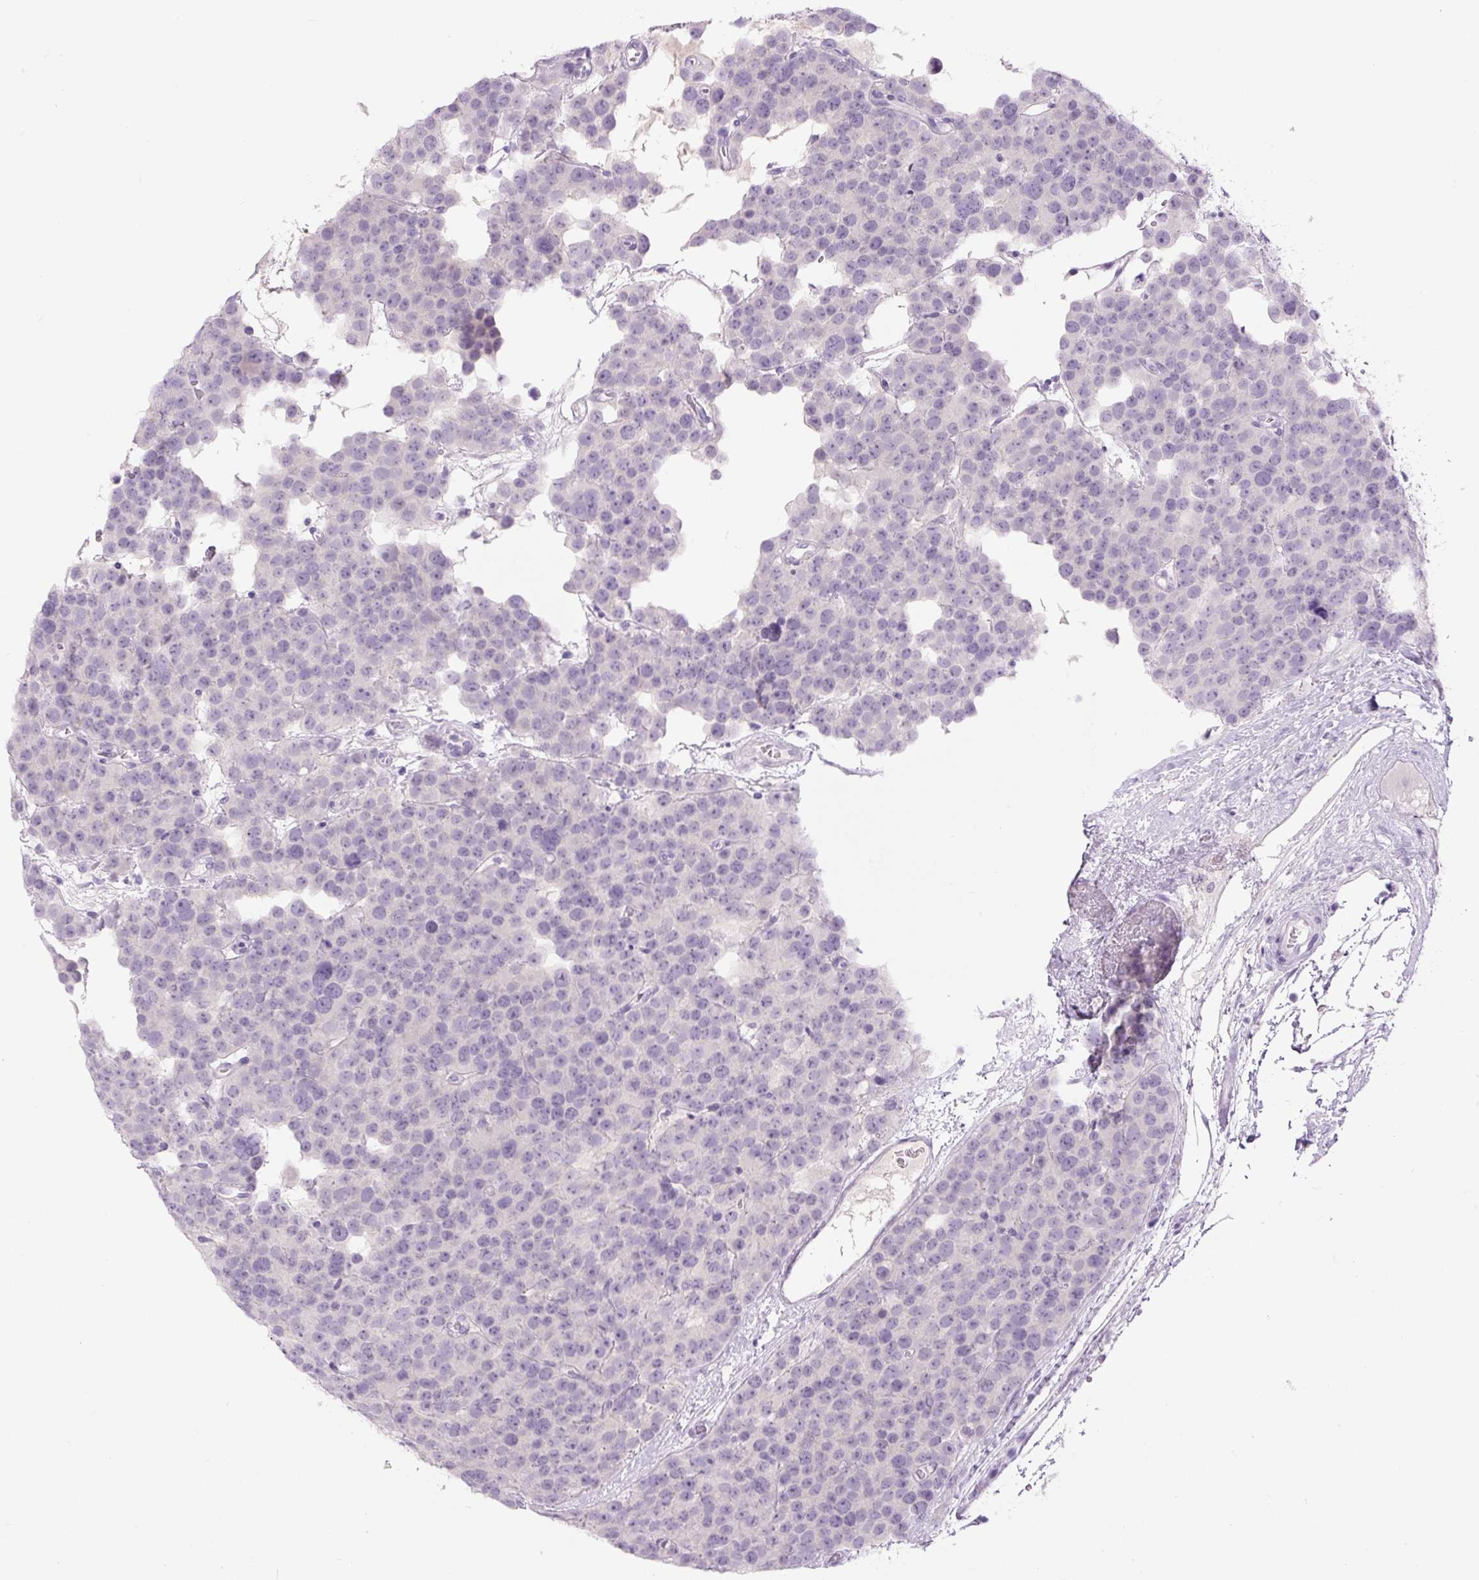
{"staining": {"intensity": "negative", "quantity": "none", "location": "none"}, "tissue": "testis cancer", "cell_type": "Tumor cells", "image_type": "cancer", "snomed": [{"axis": "morphology", "description": "Seminoma, NOS"}, {"axis": "topography", "description": "Testis"}], "caption": "A high-resolution image shows immunohistochemistry (IHC) staining of testis seminoma, which shows no significant staining in tumor cells.", "gene": "COL9A2", "patient": {"sex": "male", "age": 71}}